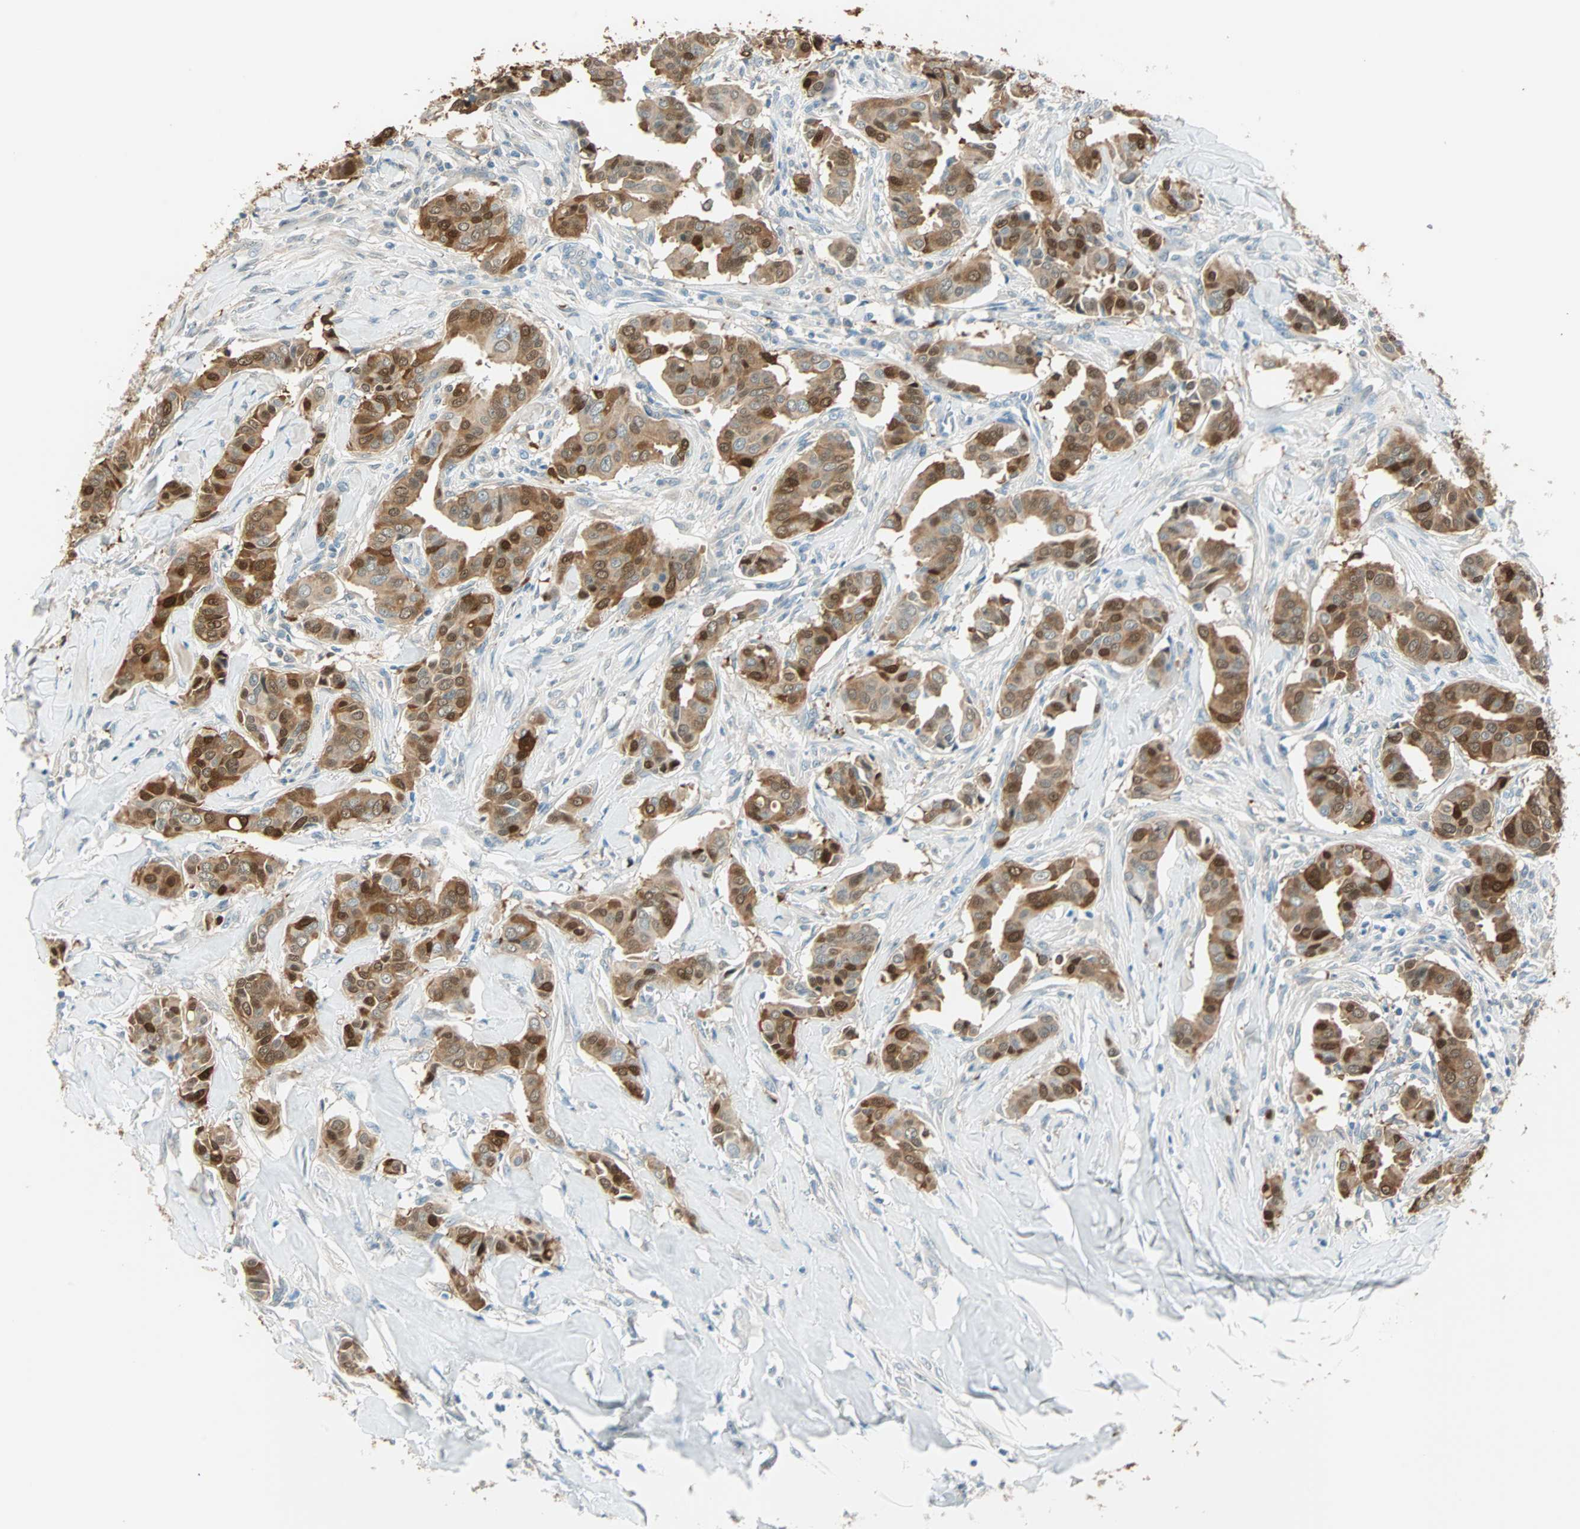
{"staining": {"intensity": "strong", "quantity": ">75%", "location": "cytoplasmic/membranous,nuclear"}, "tissue": "head and neck cancer", "cell_type": "Tumor cells", "image_type": "cancer", "snomed": [{"axis": "morphology", "description": "Adenocarcinoma, NOS"}, {"axis": "topography", "description": "Salivary gland"}, {"axis": "topography", "description": "Head-Neck"}], "caption": "A histopathology image showing strong cytoplasmic/membranous and nuclear positivity in about >75% of tumor cells in head and neck adenocarcinoma, as visualized by brown immunohistochemical staining.", "gene": "S100A1", "patient": {"sex": "female", "age": 59}}